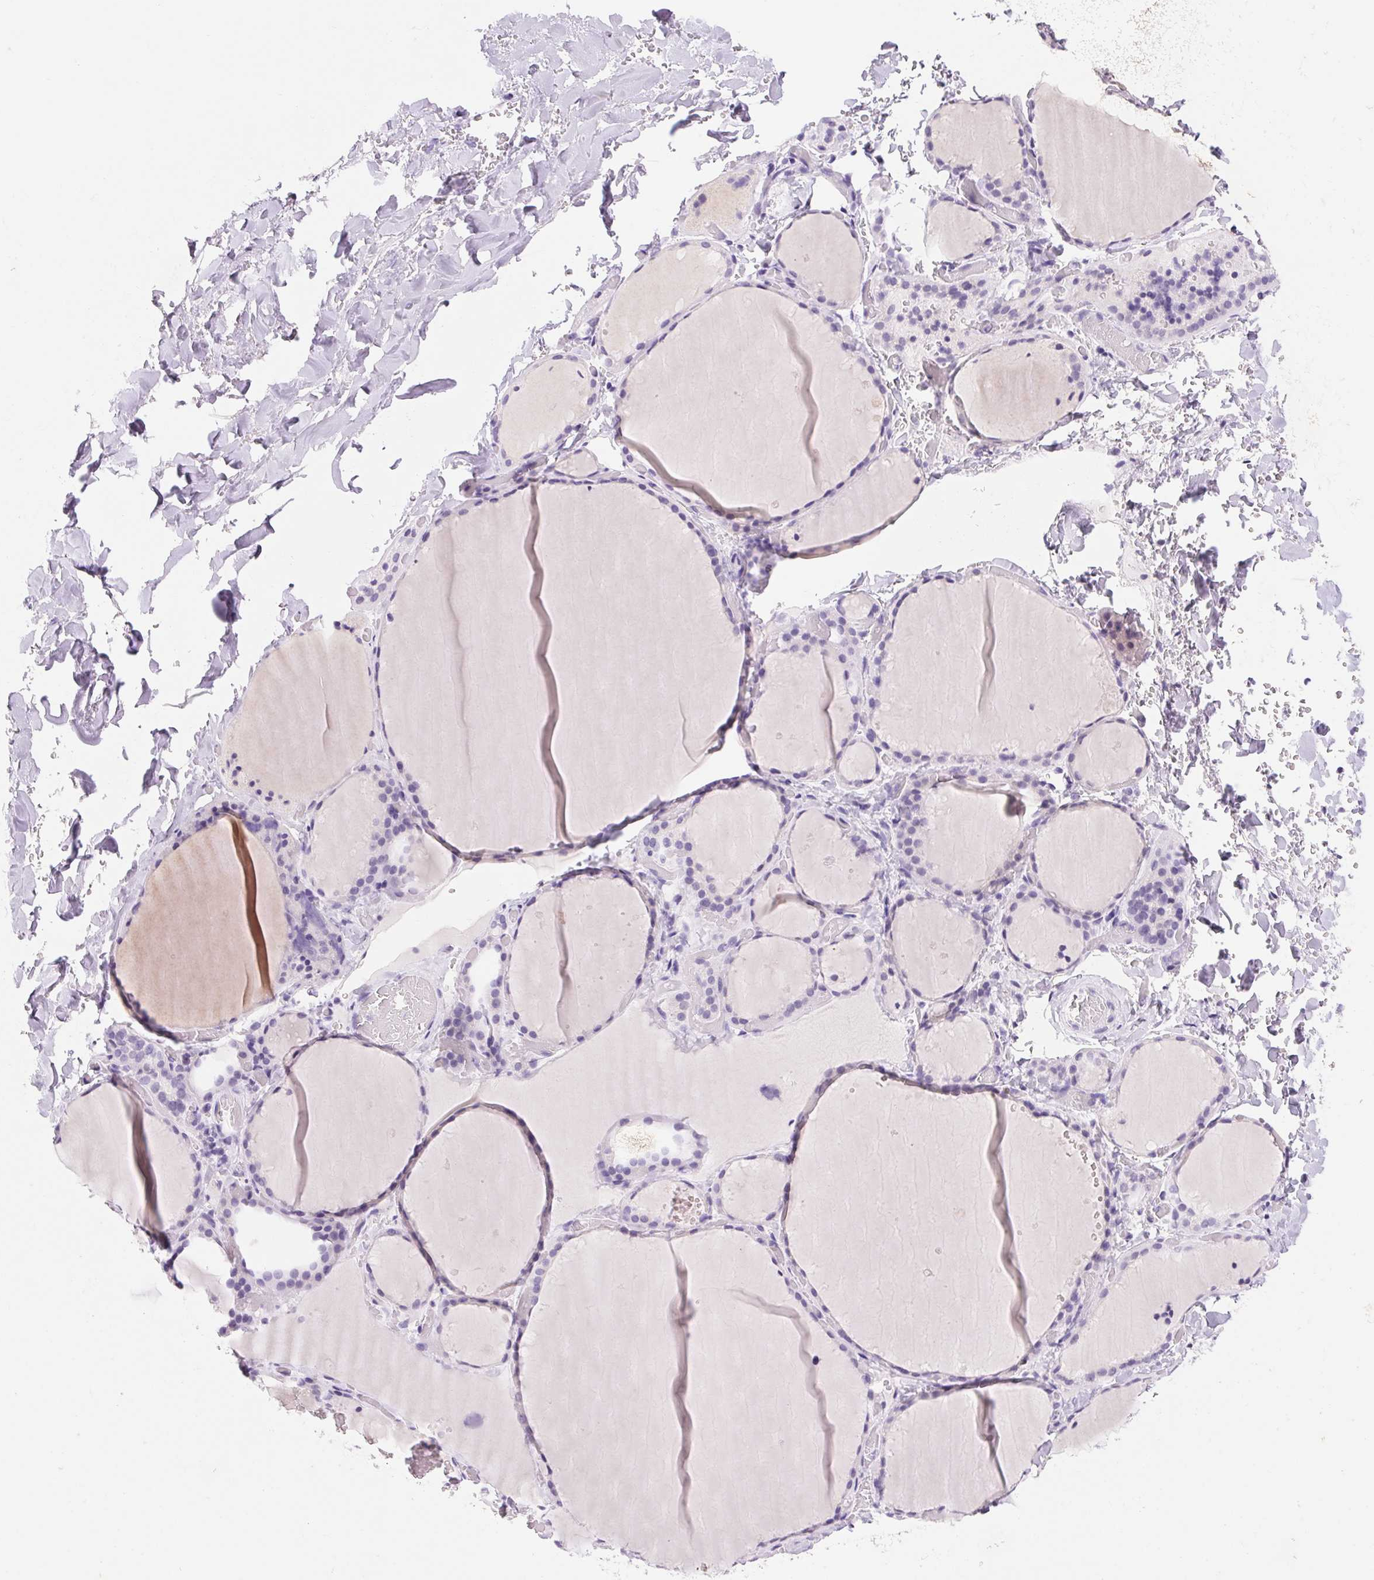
{"staining": {"intensity": "negative", "quantity": "none", "location": "none"}, "tissue": "thyroid gland", "cell_type": "Glandular cells", "image_type": "normal", "snomed": [{"axis": "morphology", "description": "Normal tissue, NOS"}, {"axis": "topography", "description": "Thyroid gland"}], "caption": "DAB immunohistochemical staining of unremarkable human thyroid gland exhibits no significant expression in glandular cells.", "gene": "ASGR2", "patient": {"sex": "female", "age": 36}}